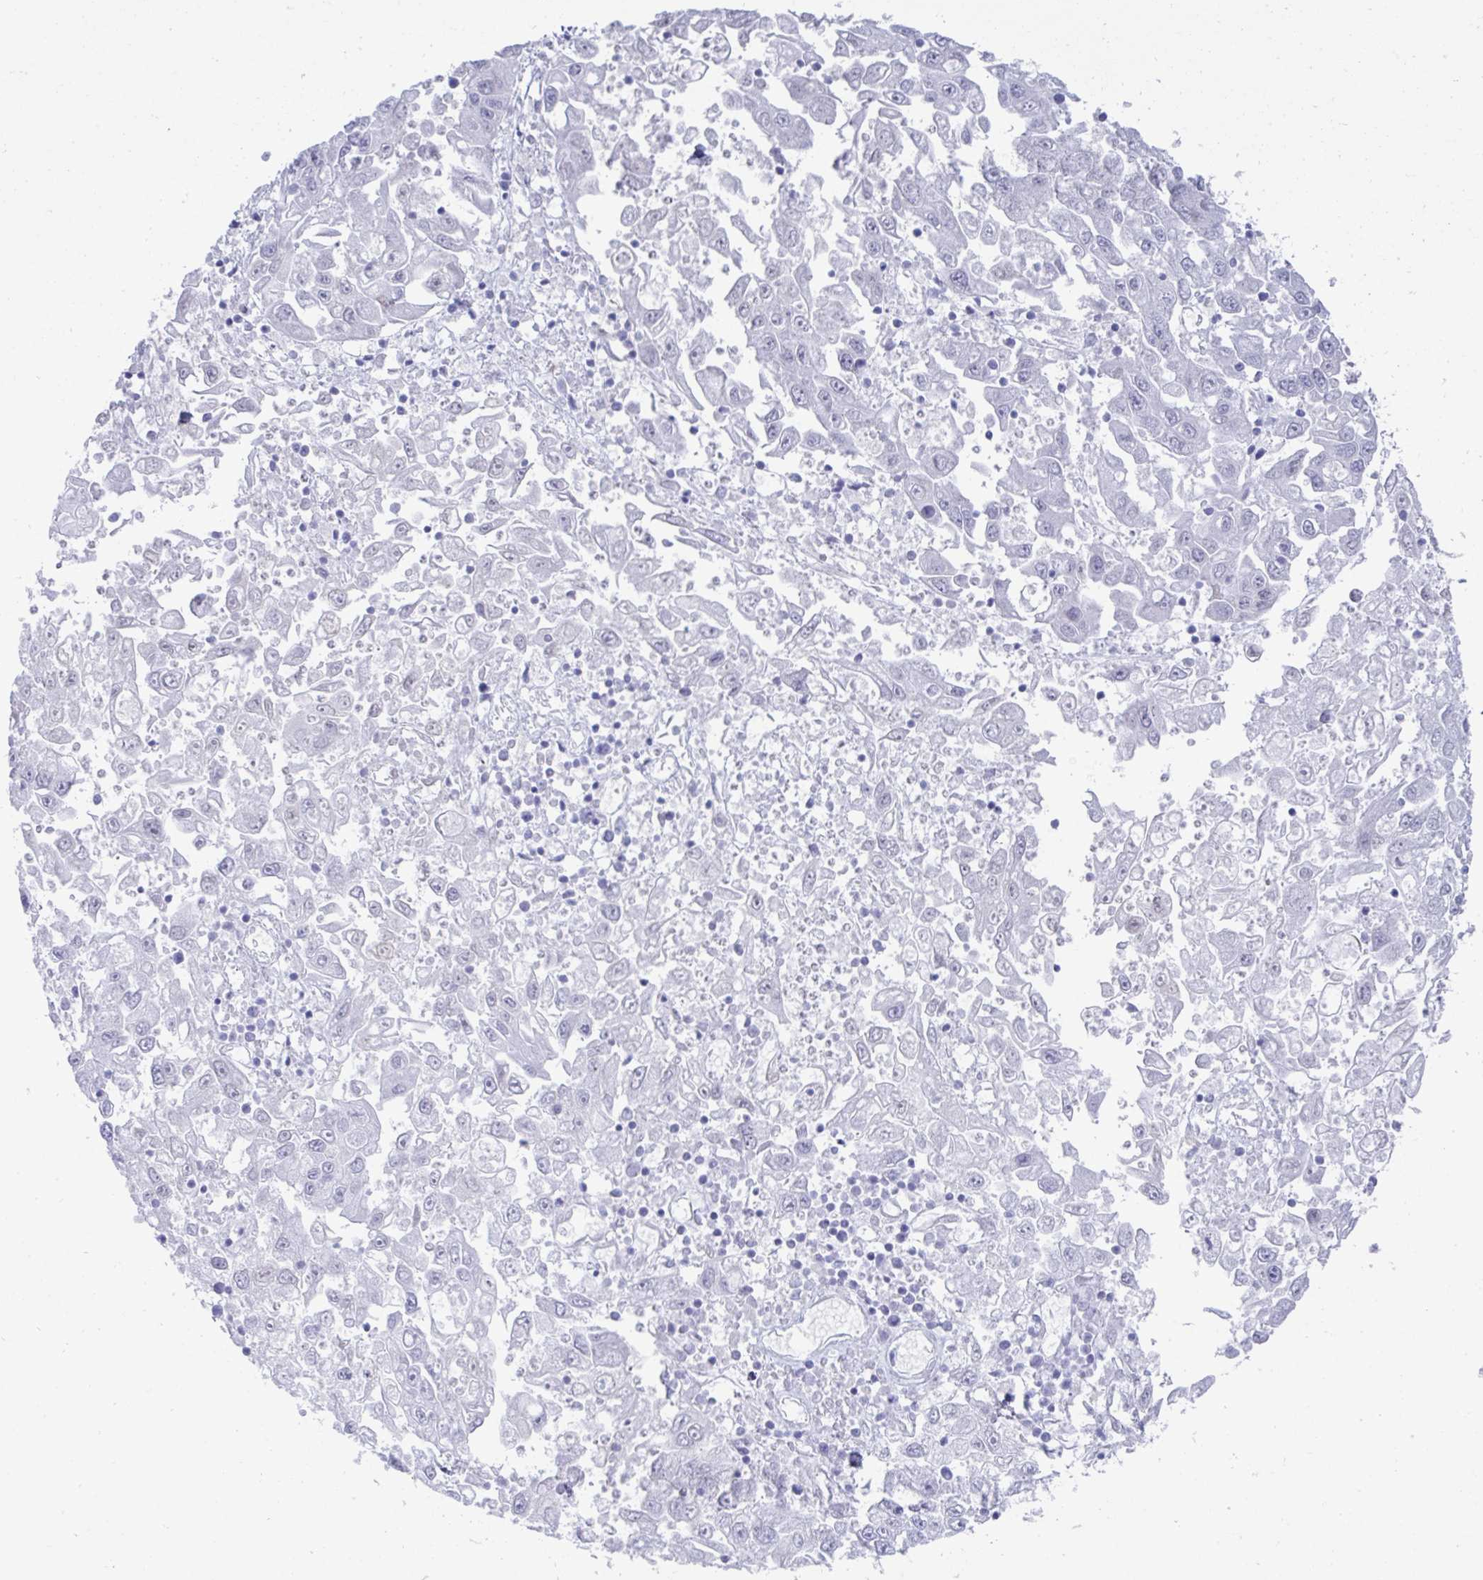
{"staining": {"intensity": "negative", "quantity": "none", "location": "none"}, "tissue": "endometrial cancer", "cell_type": "Tumor cells", "image_type": "cancer", "snomed": [{"axis": "morphology", "description": "Adenocarcinoma, NOS"}, {"axis": "topography", "description": "Uterus"}], "caption": "Human adenocarcinoma (endometrial) stained for a protein using IHC shows no positivity in tumor cells.", "gene": "CDX4", "patient": {"sex": "female", "age": 62}}